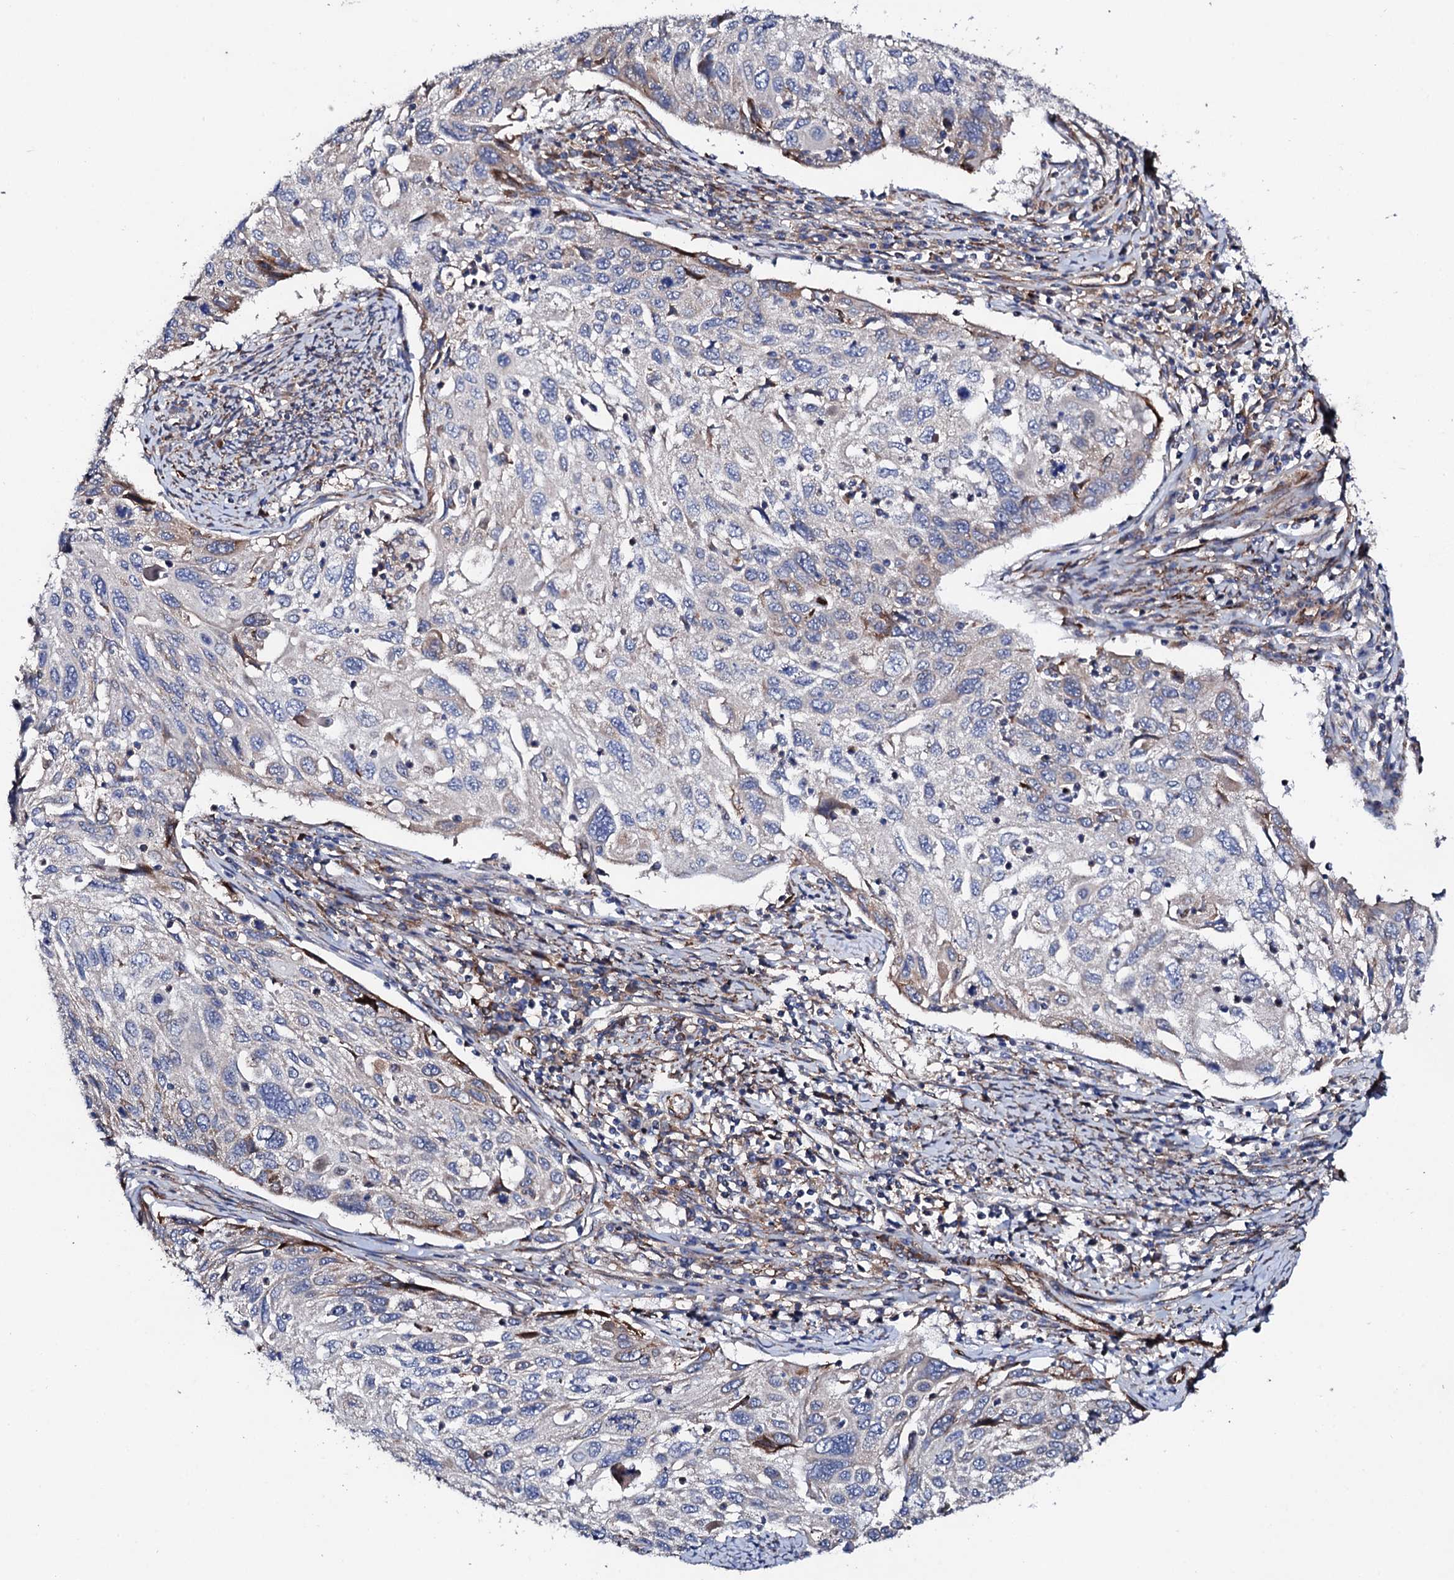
{"staining": {"intensity": "weak", "quantity": "<25%", "location": "cytoplasmic/membranous"}, "tissue": "cervical cancer", "cell_type": "Tumor cells", "image_type": "cancer", "snomed": [{"axis": "morphology", "description": "Squamous cell carcinoma, NOS"}, {"axis": "topography", "description": "Cervix"}], "caption": "Tumor cells show no significant positivity in cervical cancer.", "gene": "DBX1", "patient": {"sex": "female", "age": 70}}